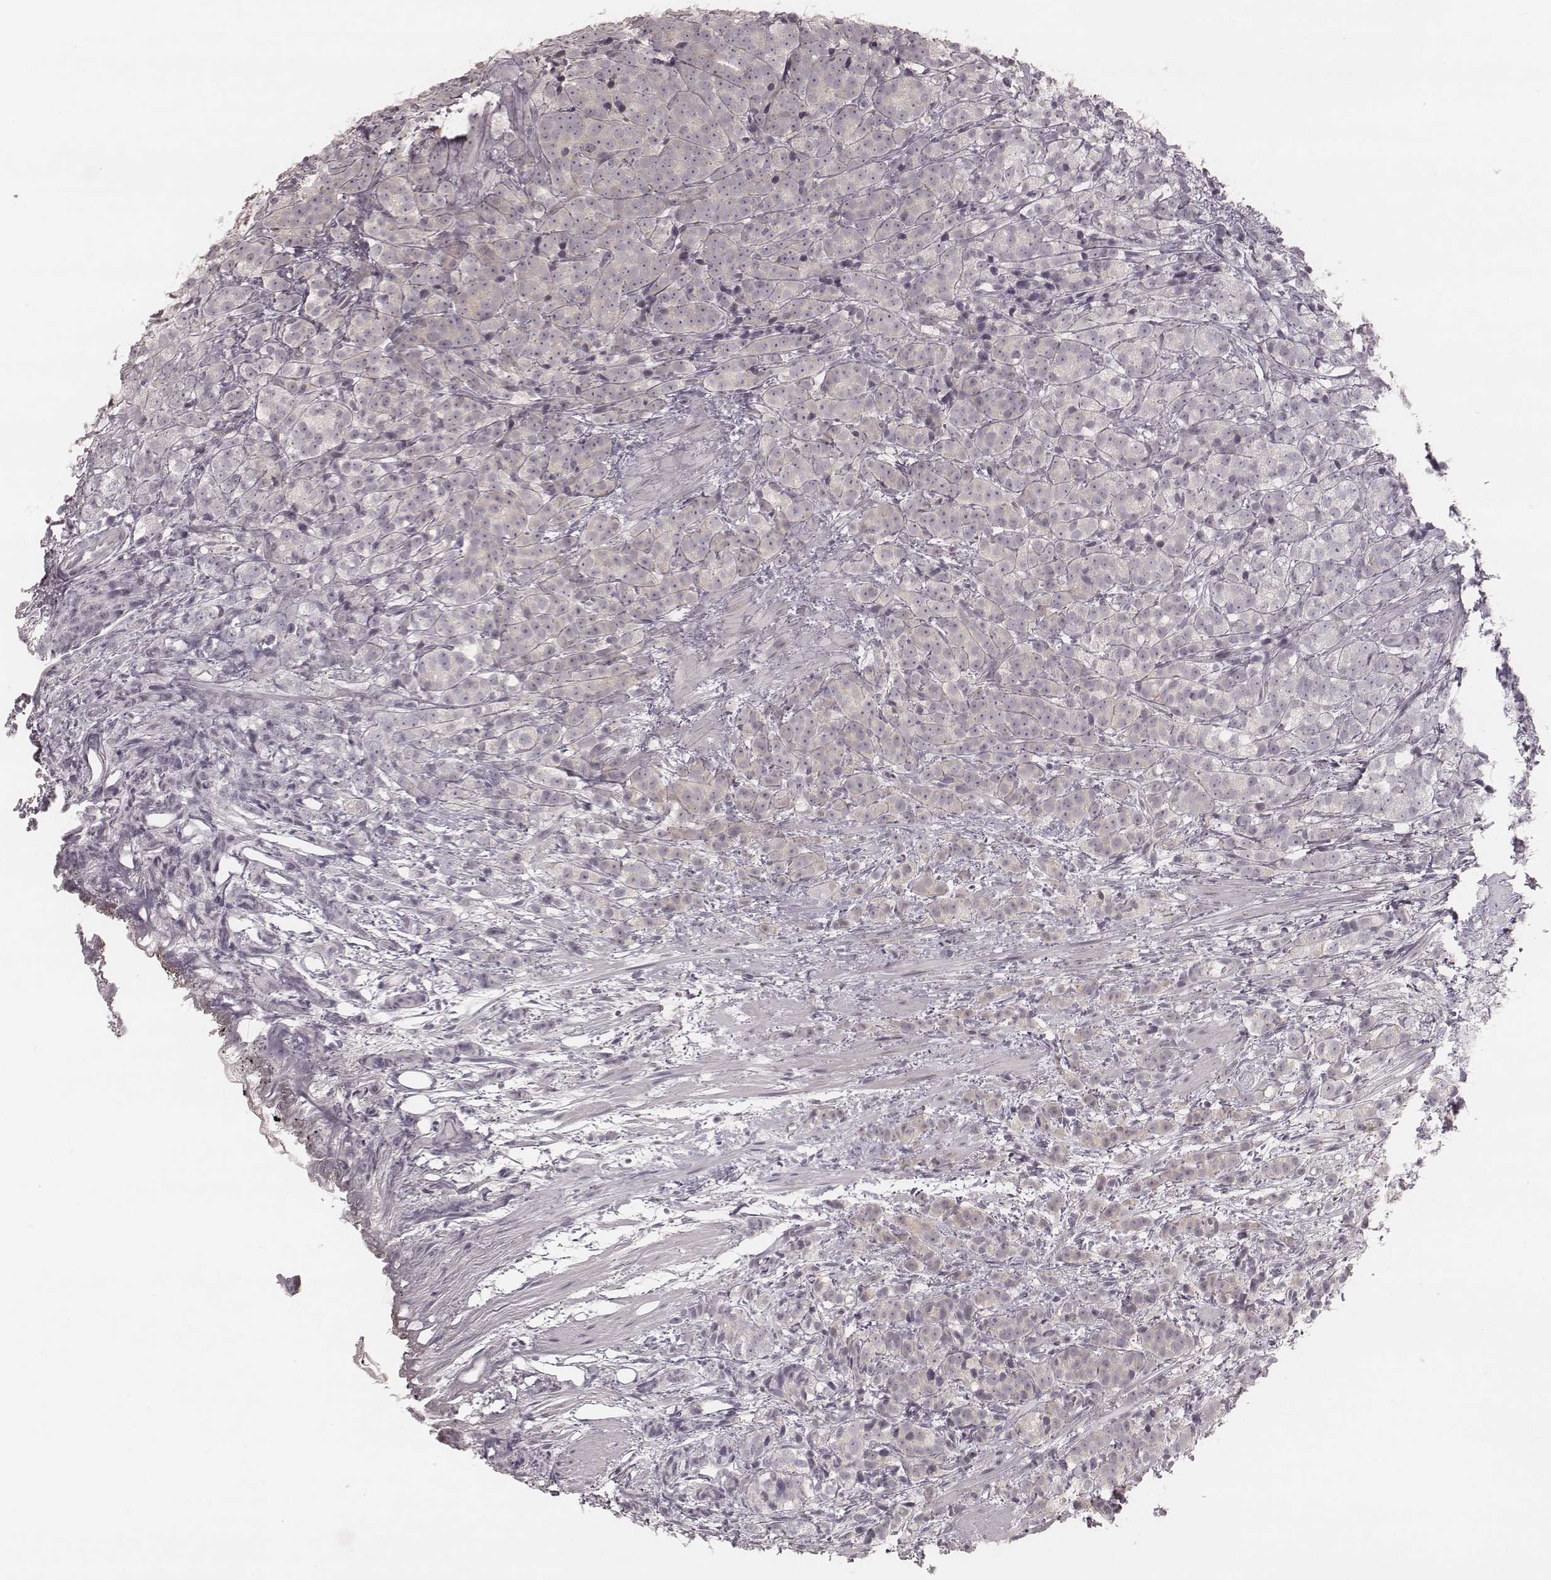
{"staining": {"intensity": "negative", "quantity": "none", "location": "none"}, "tissue": "prostate cancer", "cell_type": "Tumor cells", "image_type": "cancer", "snomed": [{"axis": "morphology", "description": "Adenocarcinoma, High grade"}, {"axis": "topography", "description": "Prostate"}], "caption": "Immunohistochemical staining of prostate adenocarcinoma (high-grade) displays no significant expression in tumor cells. (Brightfield microscopy of DAB (3,3'-diaminobenzidine) immunohistochemistry (IHC) at high magnification).", "gene": "ACACB", "patient": {"sex": "male", "age": 53}}